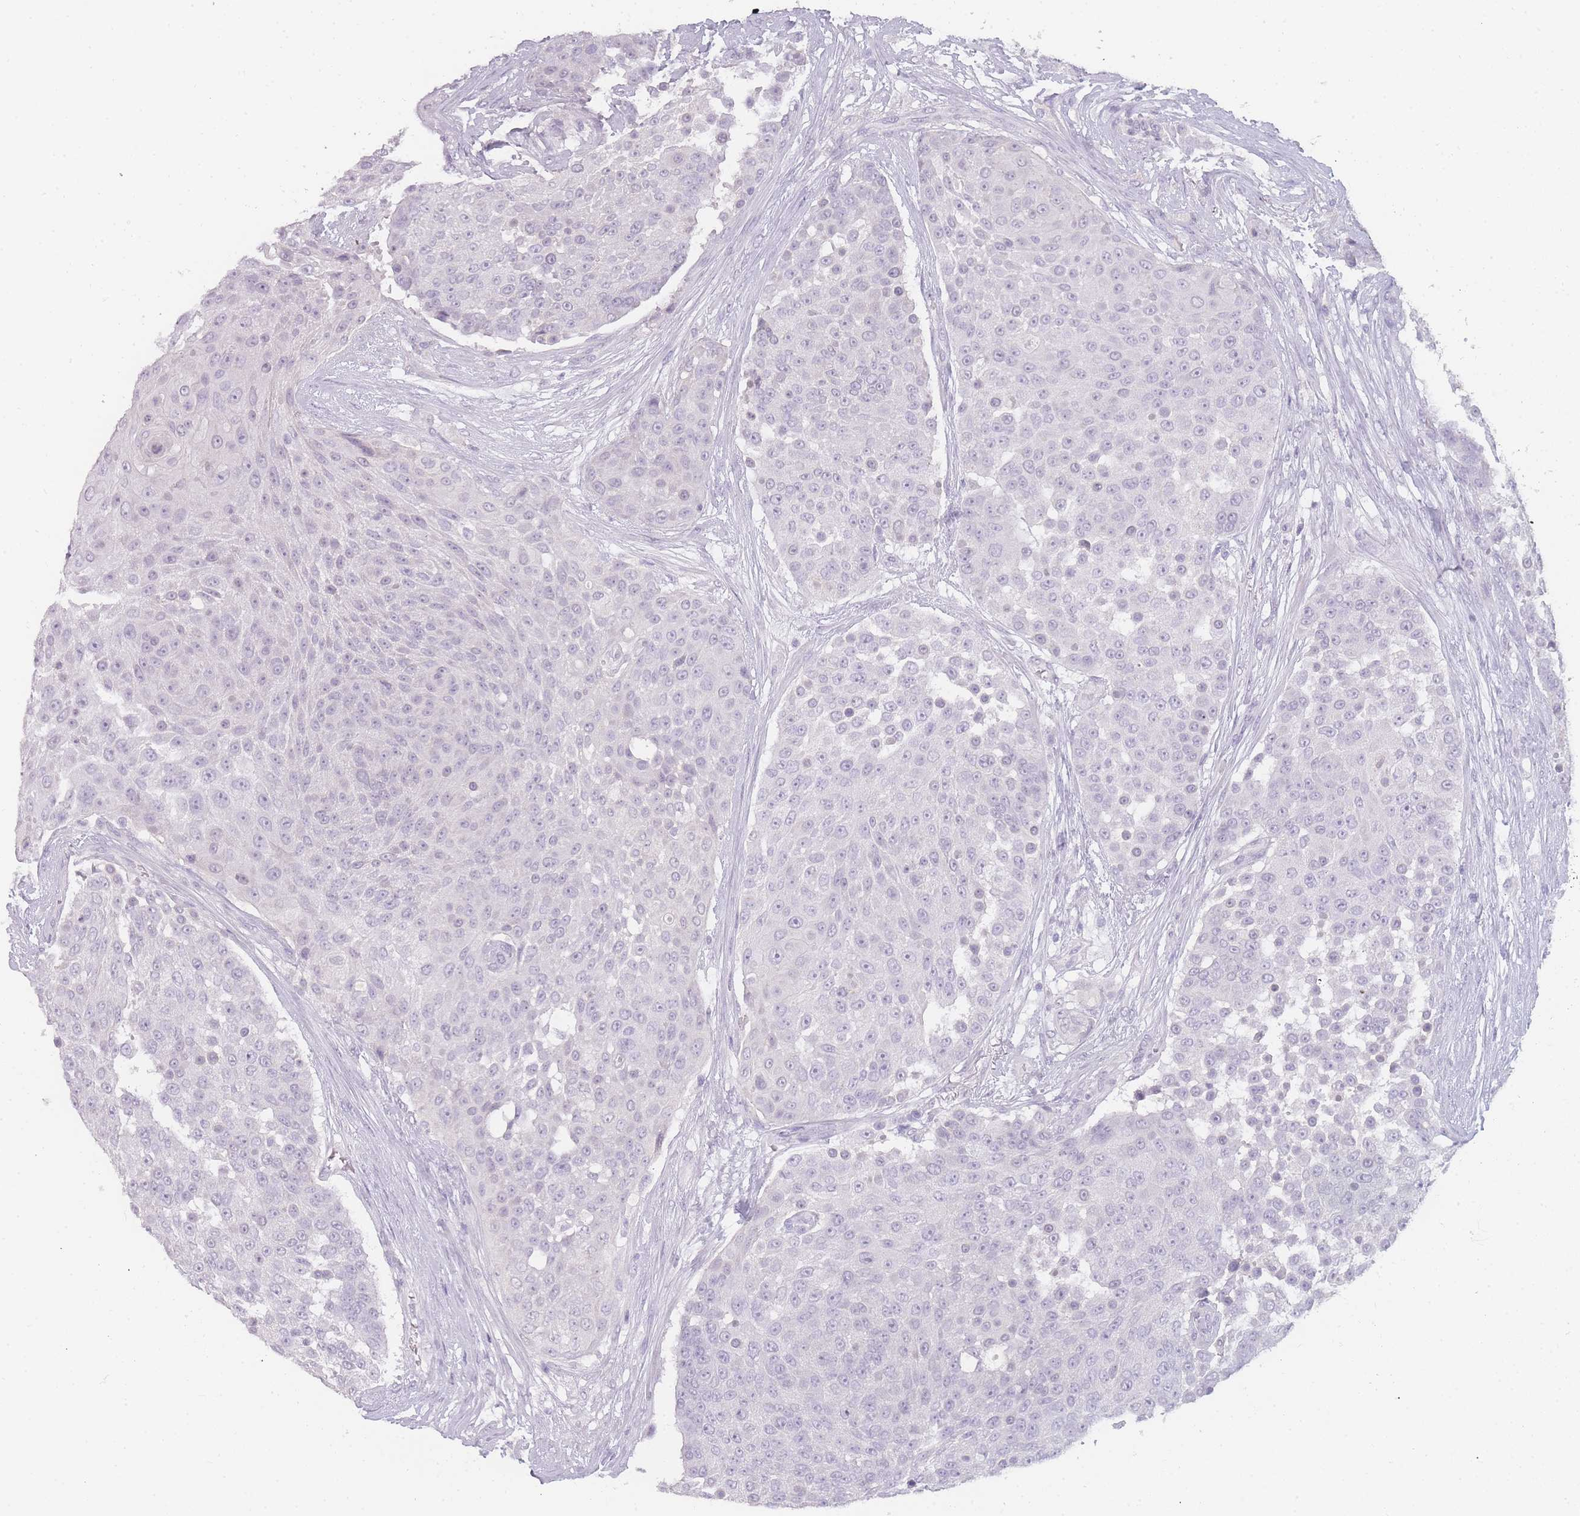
{"staining": {"intensity": "negative", "quantity": "none", "location": "none"}, "tissue": "urothelial cancer", "cell_type": "Tumor cells", "image_type": "cancer", "snomed": [{"axis": "morphology", "description": "Urothelial carcinoma, High grade"}, {"axis": "topography", "description": "Urinary bladder"}], "caption": "The image demonstrates no significant expression in tumor cells of high-grade urothelial carcinoma.", "gene": "INS", "patient": {"sex": "female", "age": 63}}